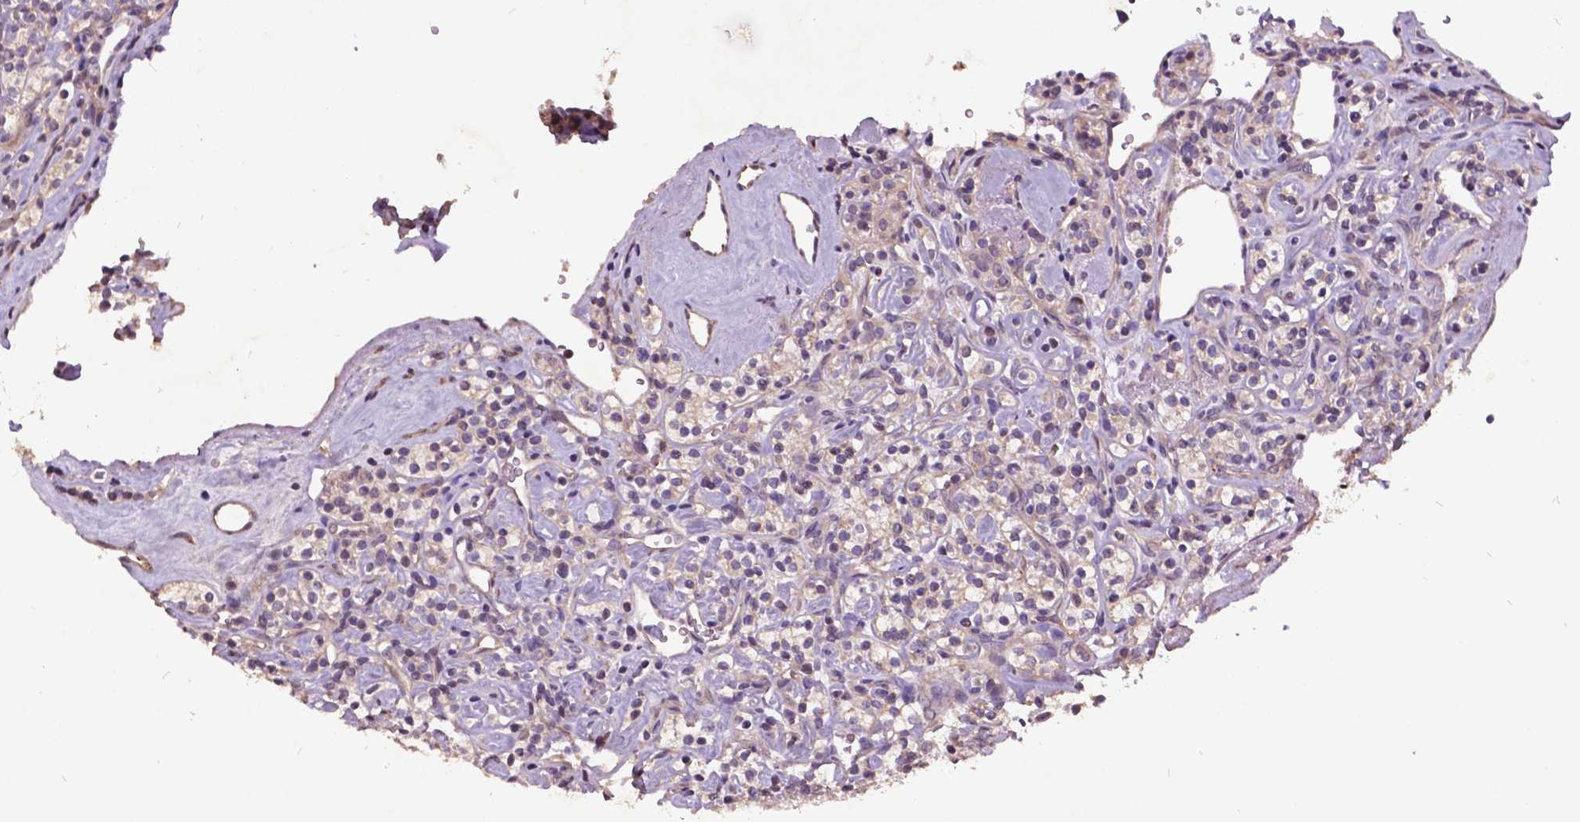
{"staining": {"intensity": "weak", "quantity": "<25%", "location": "cytoplasmic/membranous"}, "tissue": "renal cancer", "cell_type": "Tumor cells", "image_type": "cancer", "snomed": [{"axis": "morphology", "description": "Adenocarcinoma, NOS"}, {"axis": "topography", "description": "Kidney"}], "caption": "High magnification brightfield microscopy of adenocarcinoma (renal) stained with DAB (brown) and counterstained with hematoxylin (blue): tumor cells show no significant staining. The staining is performed using DAB (3,3'-diaminobenzidine) brown chromogen with nuclei counter-stained in using hematoxylin.", "gene": "AP1S3", "patient": {"sex": "male", "age": 77}}